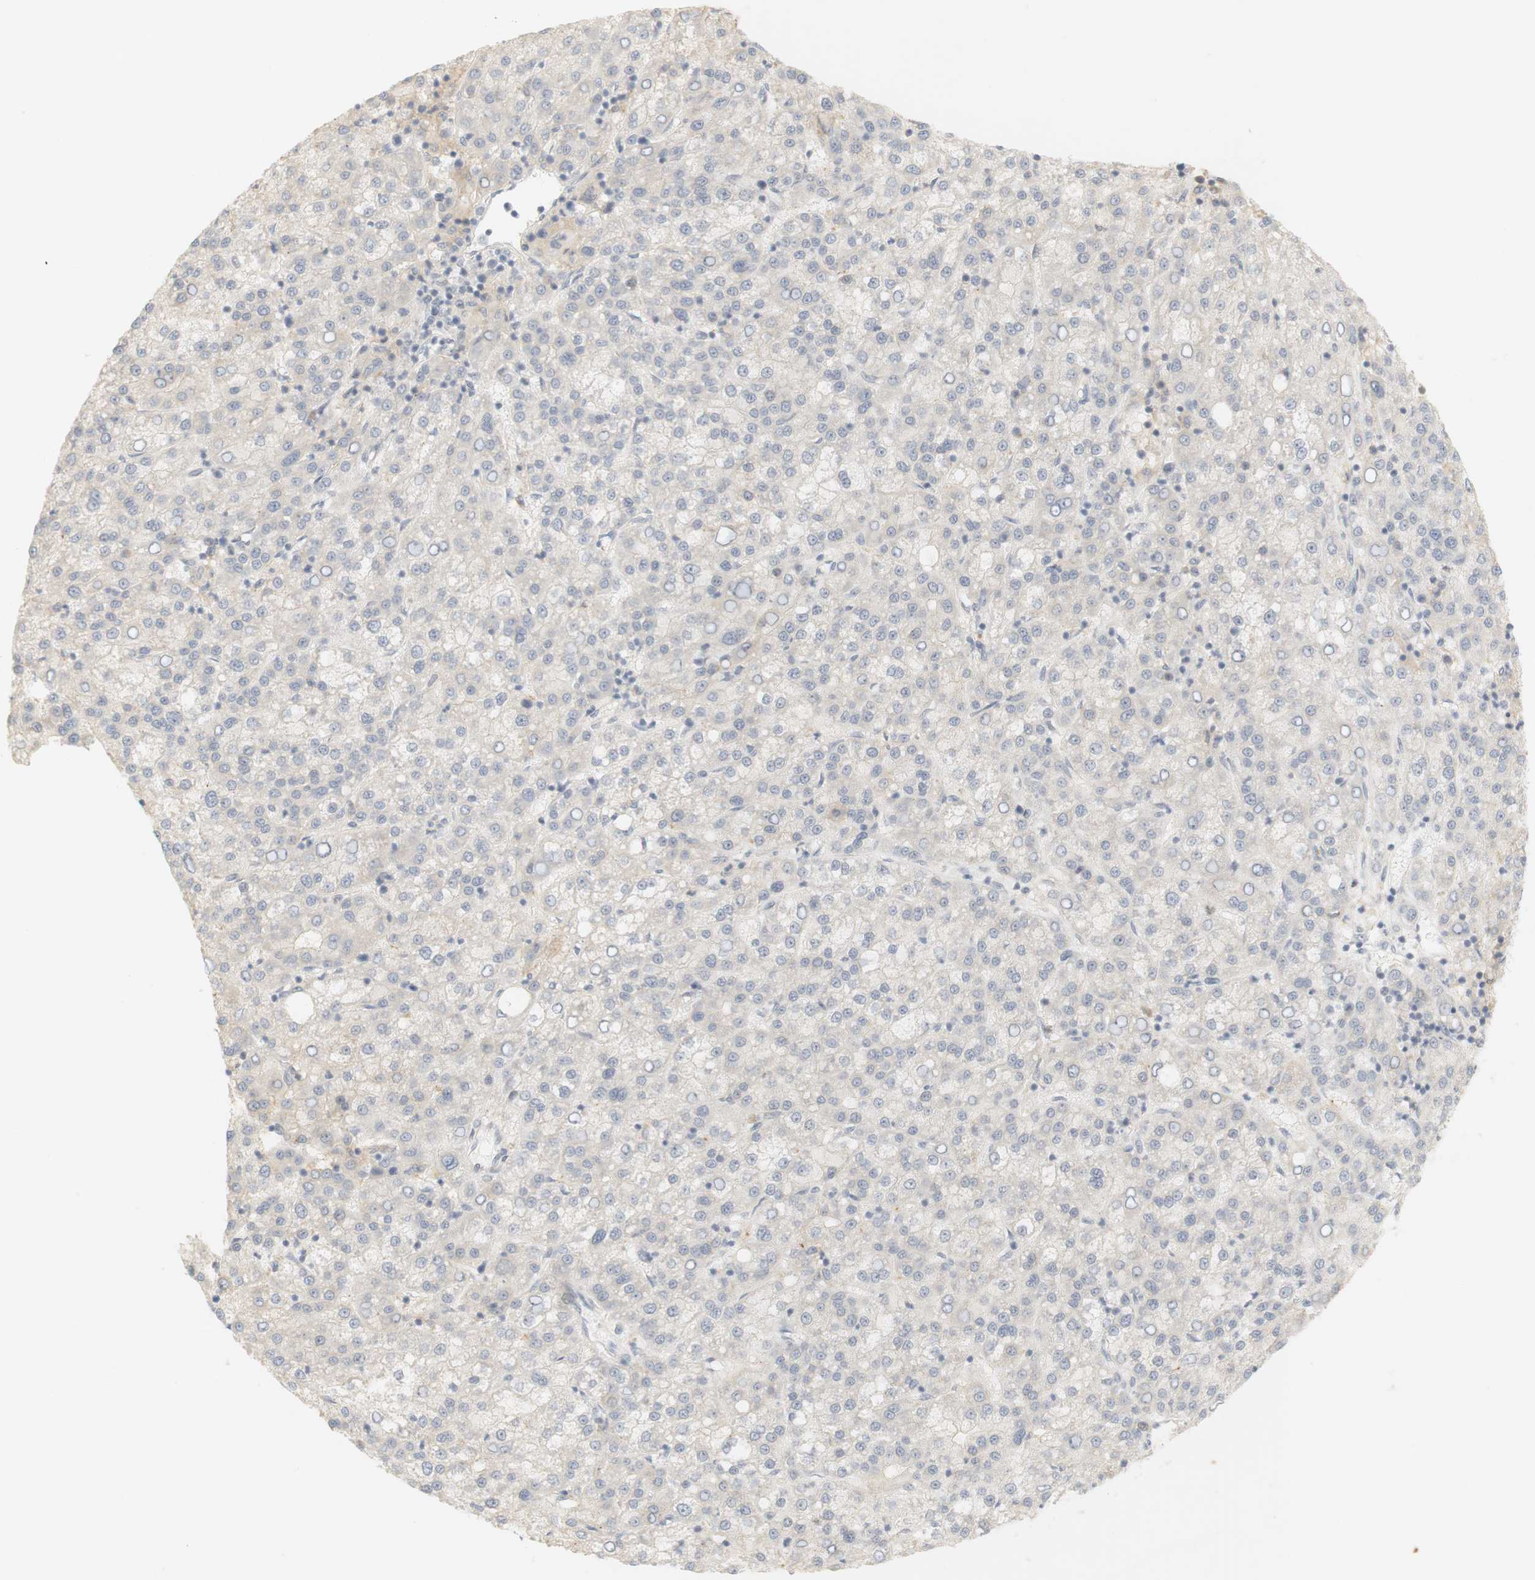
{"staining": {"intensity": "weak", "quantity": "<25%", "location": "cytoplasmic/membranous"}, "tissue": "liver cancer", "cell_type": "Tumor cells", "image_type": "cancer", "snomed": [{"axis": "morphology", "description": "Carcinoma, Hepatocellular, NOS"}, {"axis": "topography", "description": "Liver"}], "caption": "Protein analysis of liver cancer exhibits no significant staining in tumor cells.", "gene": "RTN3", "patient": {"sex": "female", "age": 58}}